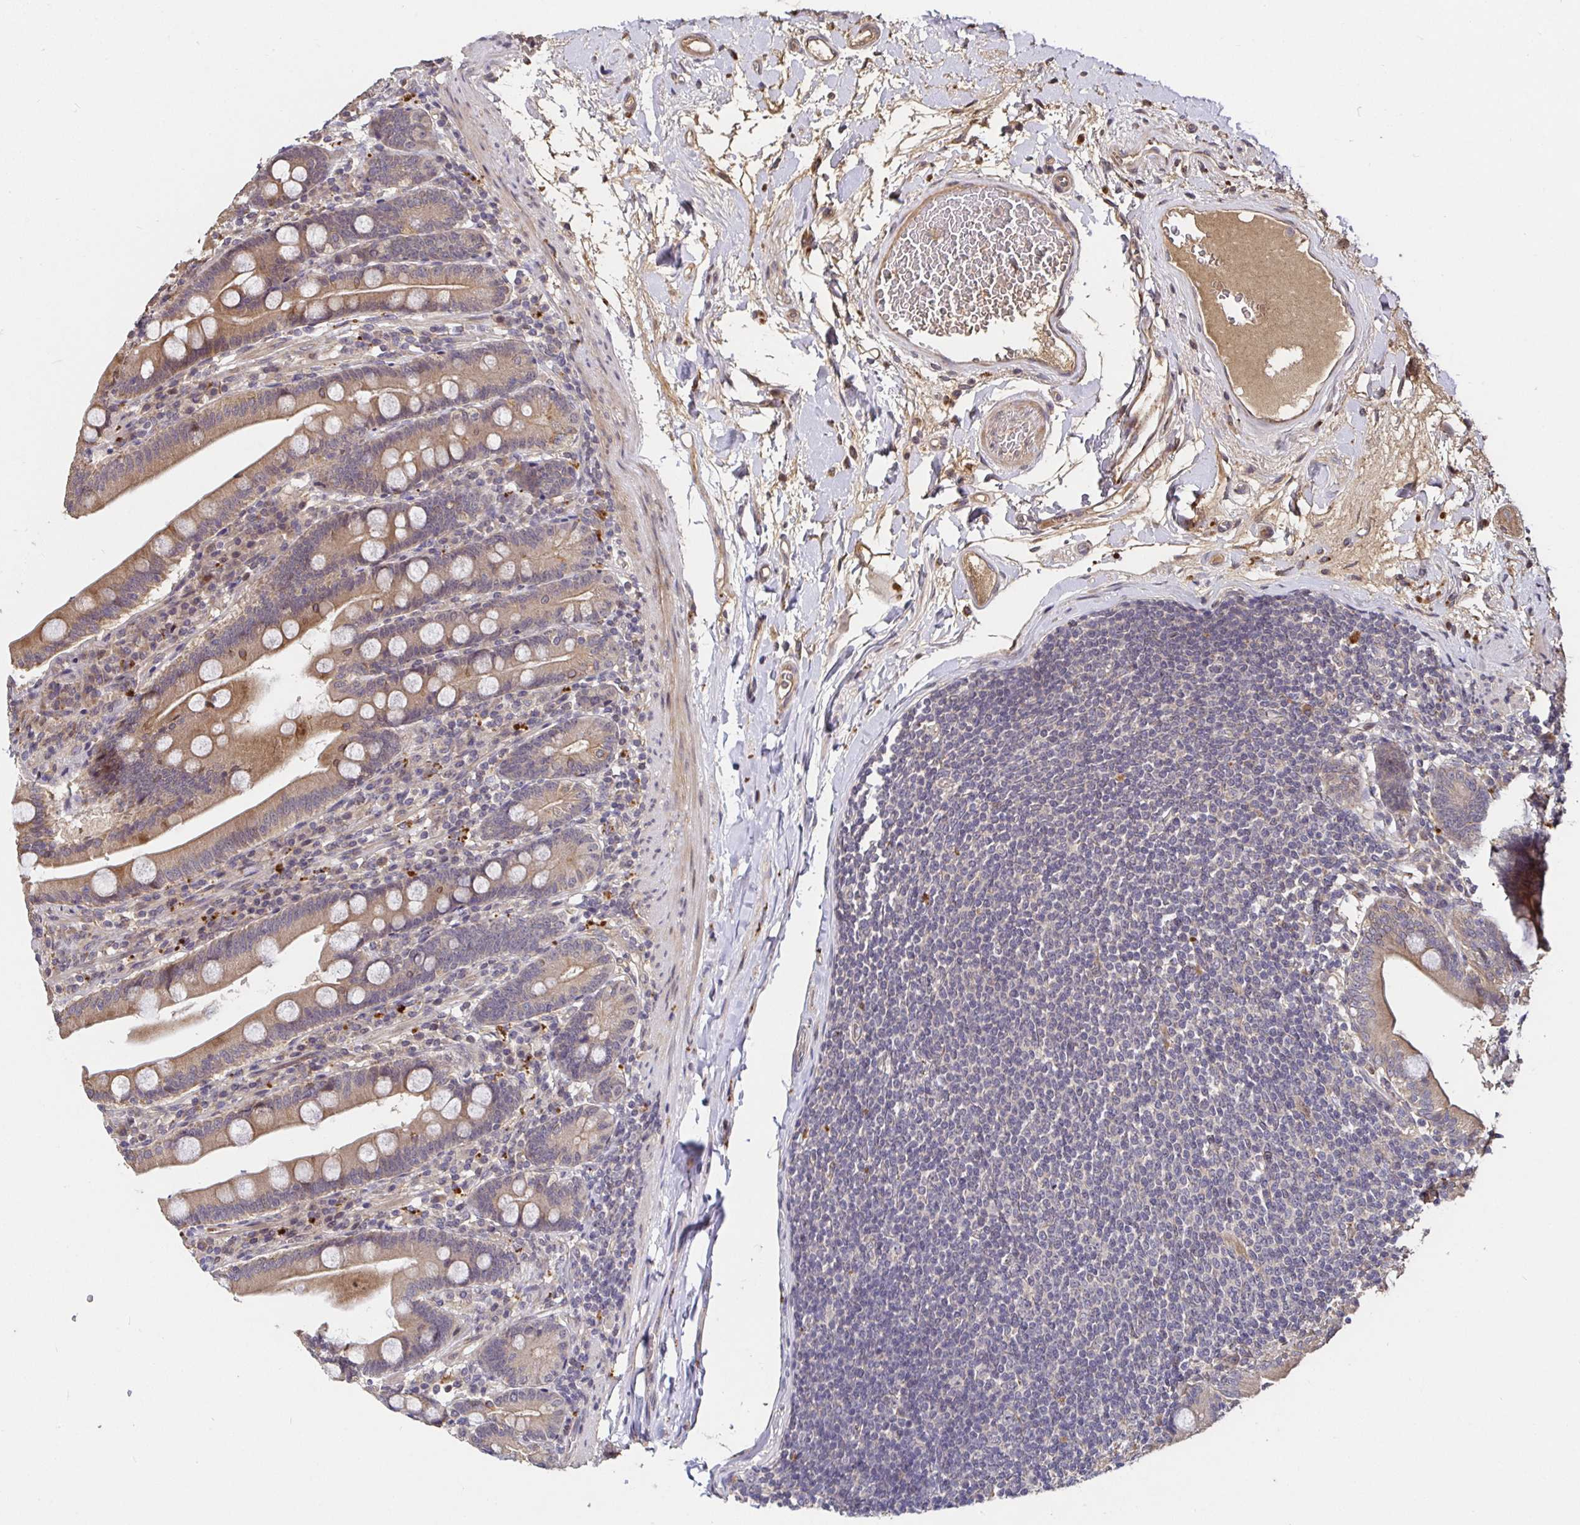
{"staining": {"intensity": "moderate", "quantity": ">75%", "location": "cytoplasmic/membranous"}, "tissue": "duodenum", "cell_type": "Glandular cells", "image_type": "normal", "snomed": [{"axis": "morphology", "description": "Normal tissue, NOS"}, {"axis": "topography", "description": "Duodenum"}], "caption": "Immunohistochemical staining of normal human duodenum exhibits medium levels of moderate cytoplasmic/membranous positivity in approximately >75% of glandular cells. The staining was performed using DAB, with brown indicating positive protein expression. Nuclei are stained blue with hematoxylin.", "gene": "SMYD3", "patient": {"sex": "female", "age": 67}}